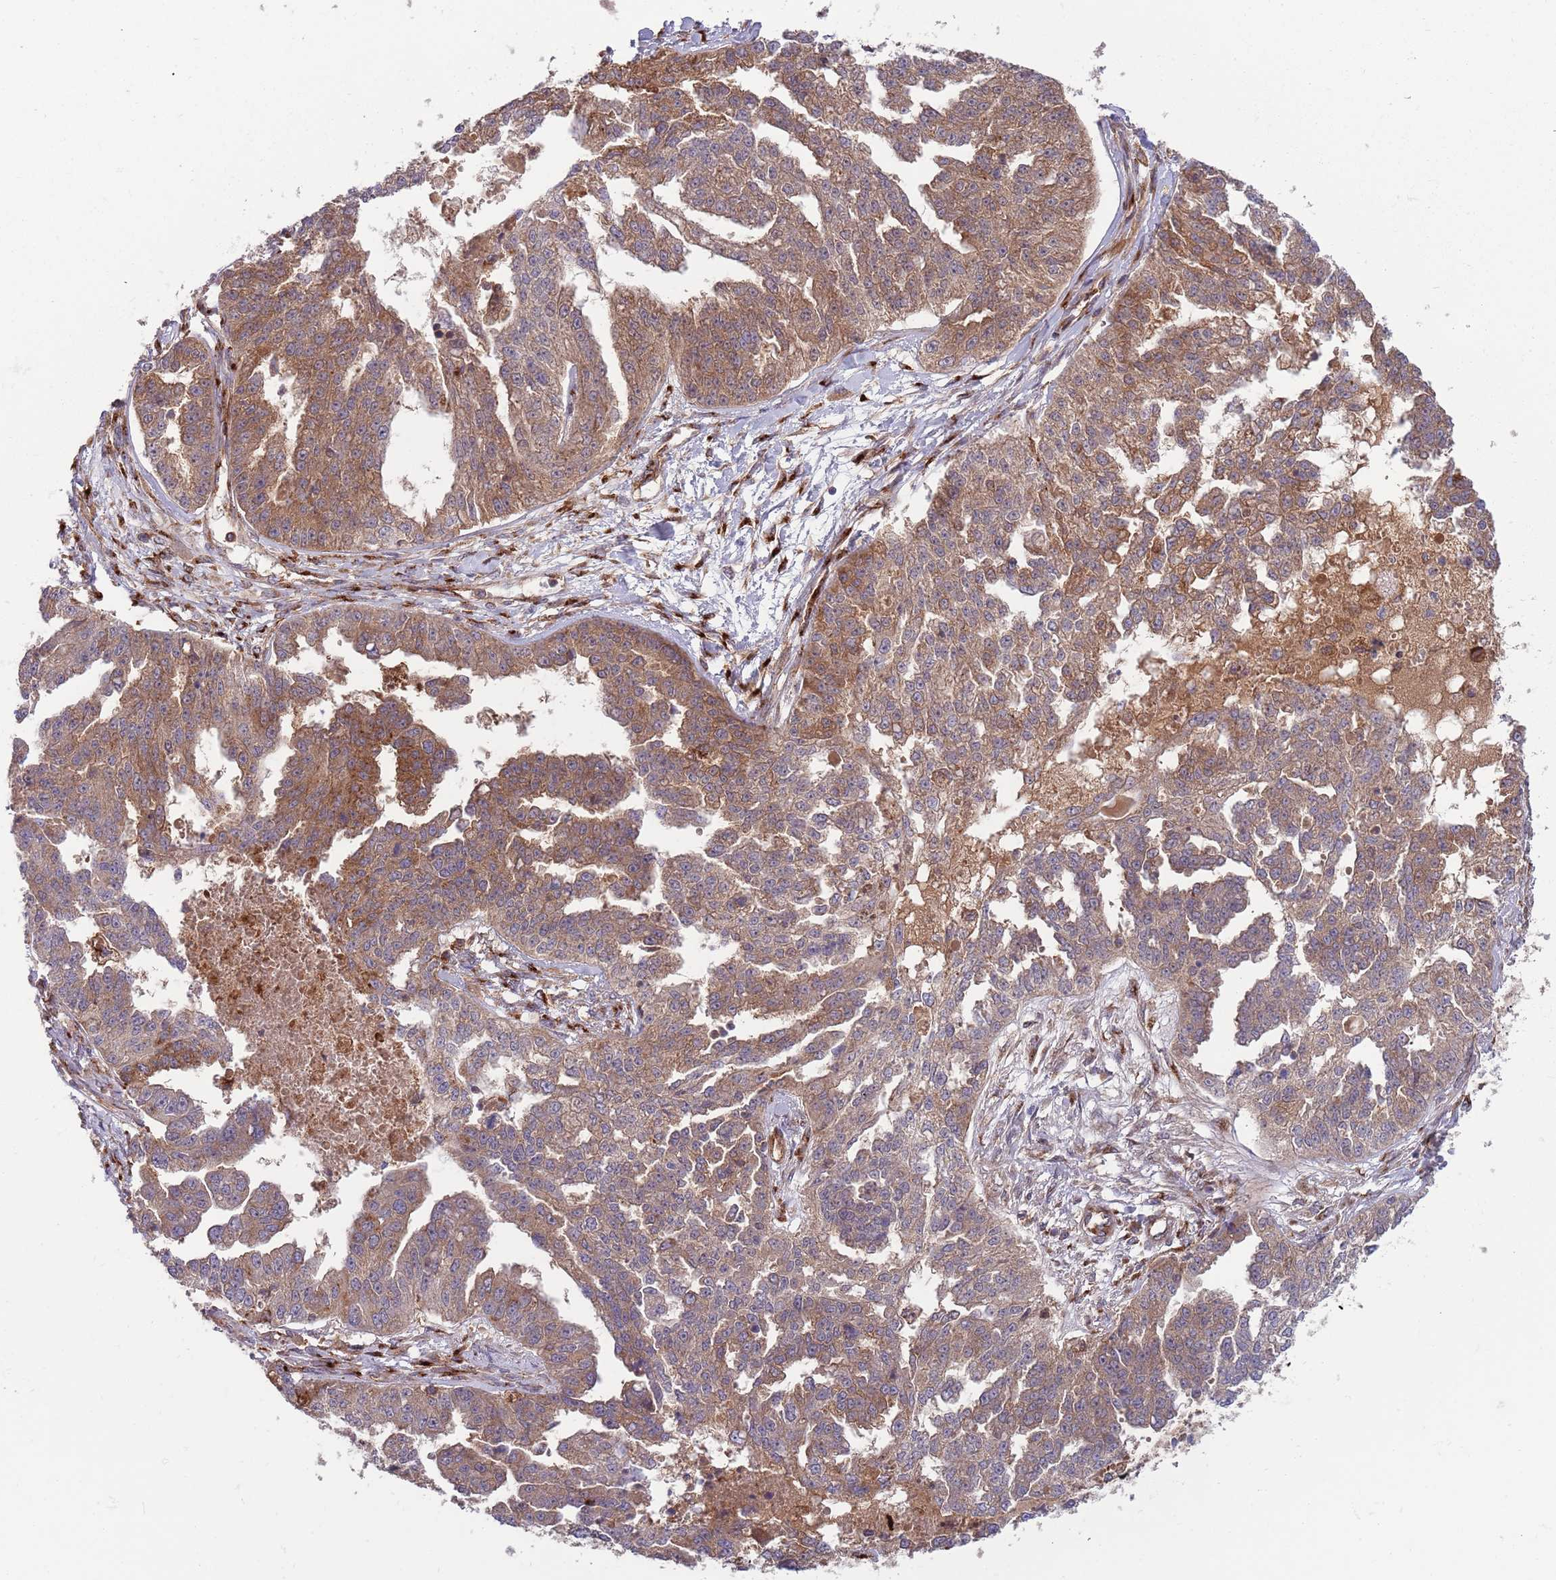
{"staining": {"intensity": "moderate", "quantity": ">75%", "location": "cytoplasmic/membranous"}, "tissue": "ovarian cancer", "cell_type": "Tumor cells", "image_type": "cancer", "snomed": [{"axis": "morphology", "description": "Cystadenocarcinoma, serous, NOS"}, {"axis": "topography", "description": "Ovary"}], "caption": "DAB immunohistochemical staining of human ovarian serous cystadenocarcinoma demonstrates moderate cytoplasmic/membranous protein positivity in about >75% of tumor cells.", "gene": "BTBD7", "patient": {"sex": "female", "age": 58}}